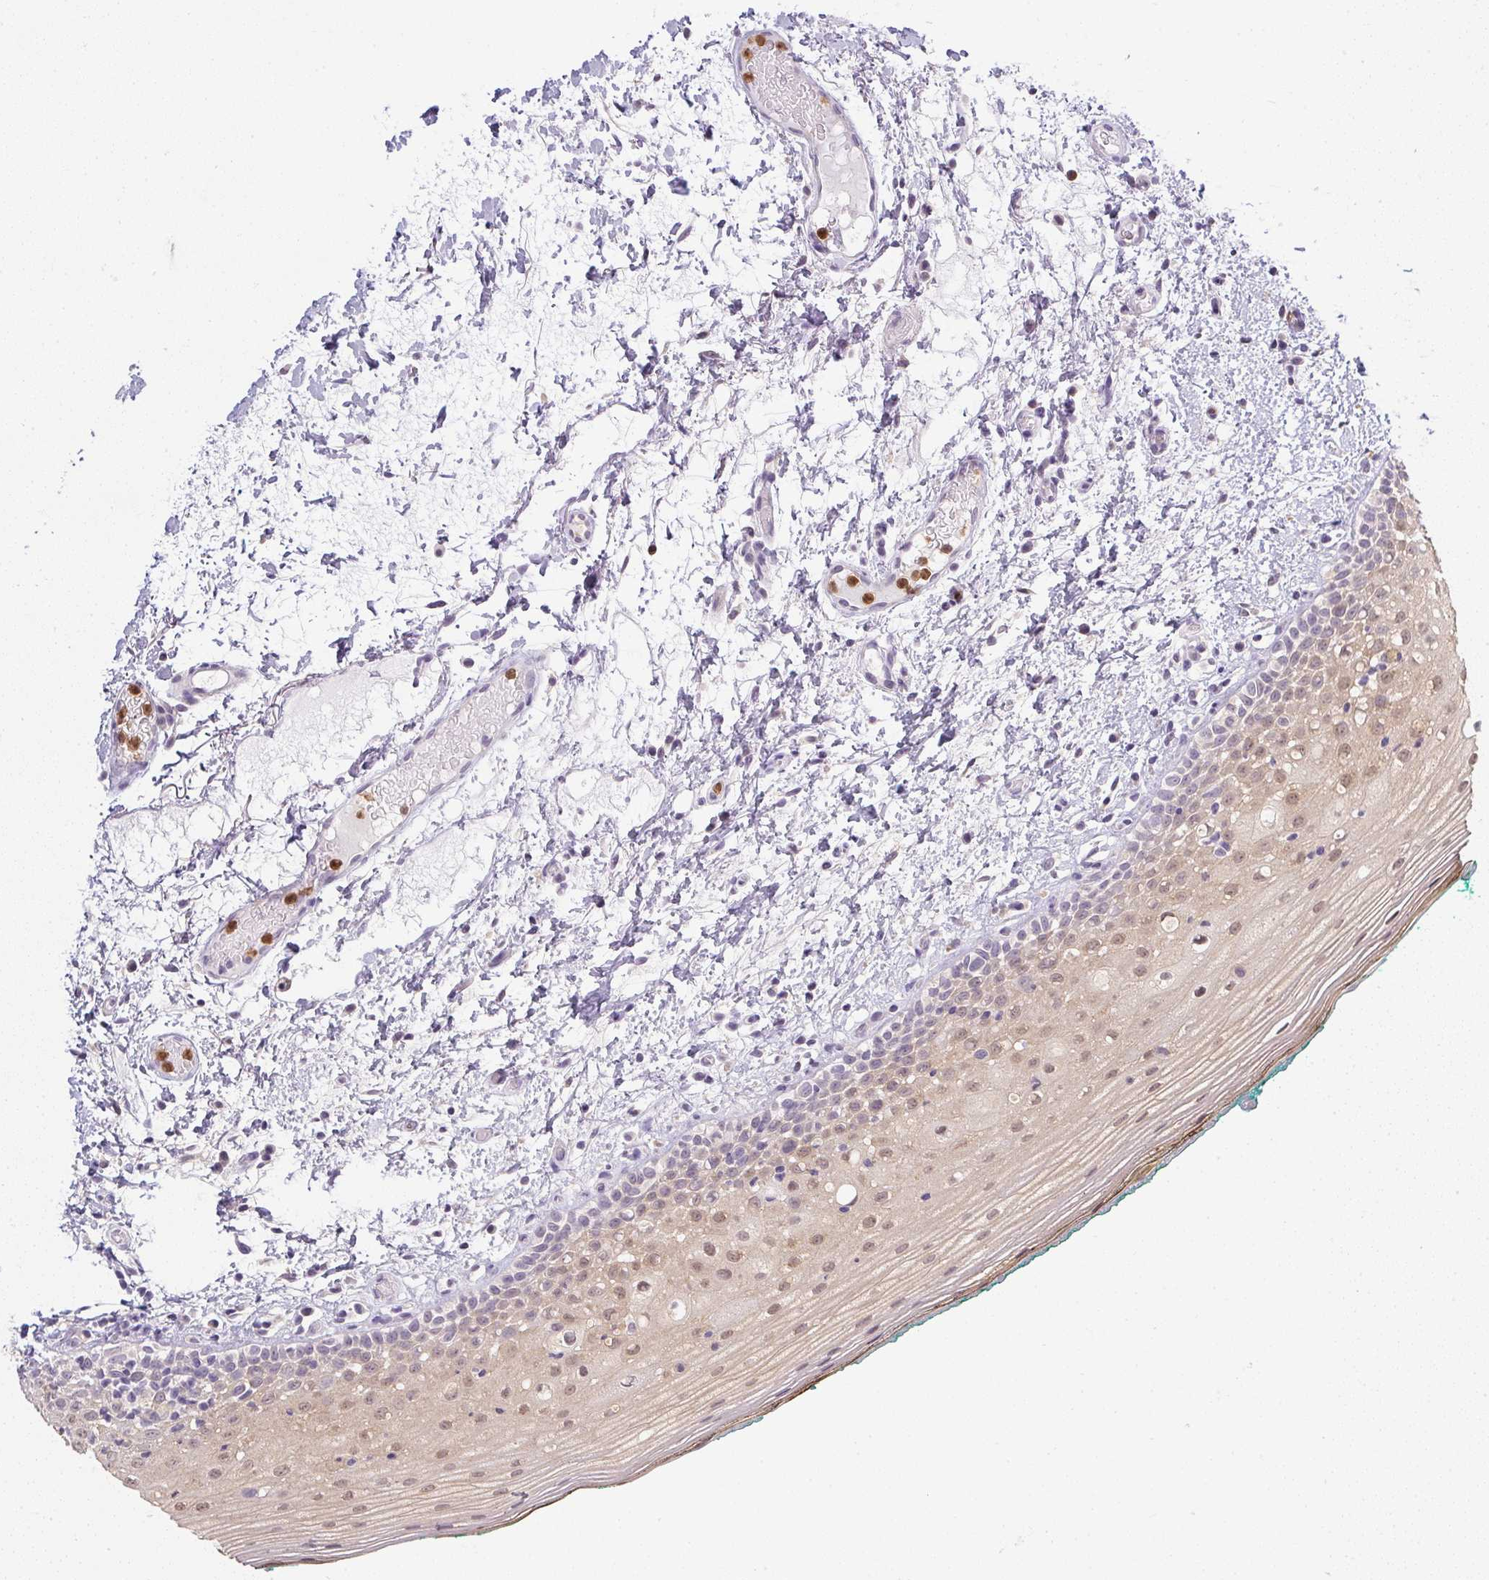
{"staining": {"intensity": "weak", "quantity": "25%-75%", "location": "nuclear"}, "tissue": "oral mucosa", "cell_type": "Squamous epithelial cells", "image_type": "normal", "snomed": [{"axis": "morphology", "description": "Normal tissue, NOS"}, {"axis": "topography", "description": "Oral tissue"}], "caption": "IHC (DAB (3,3'-diaminobenzidine)) staining of unremarkable human oral mucosa shows weak nuclear protein expression in about 25%-75% of squamous epithelial cells.", "gene": "DNAJC5G", "patient": {"sex": "female", "age": 83}}